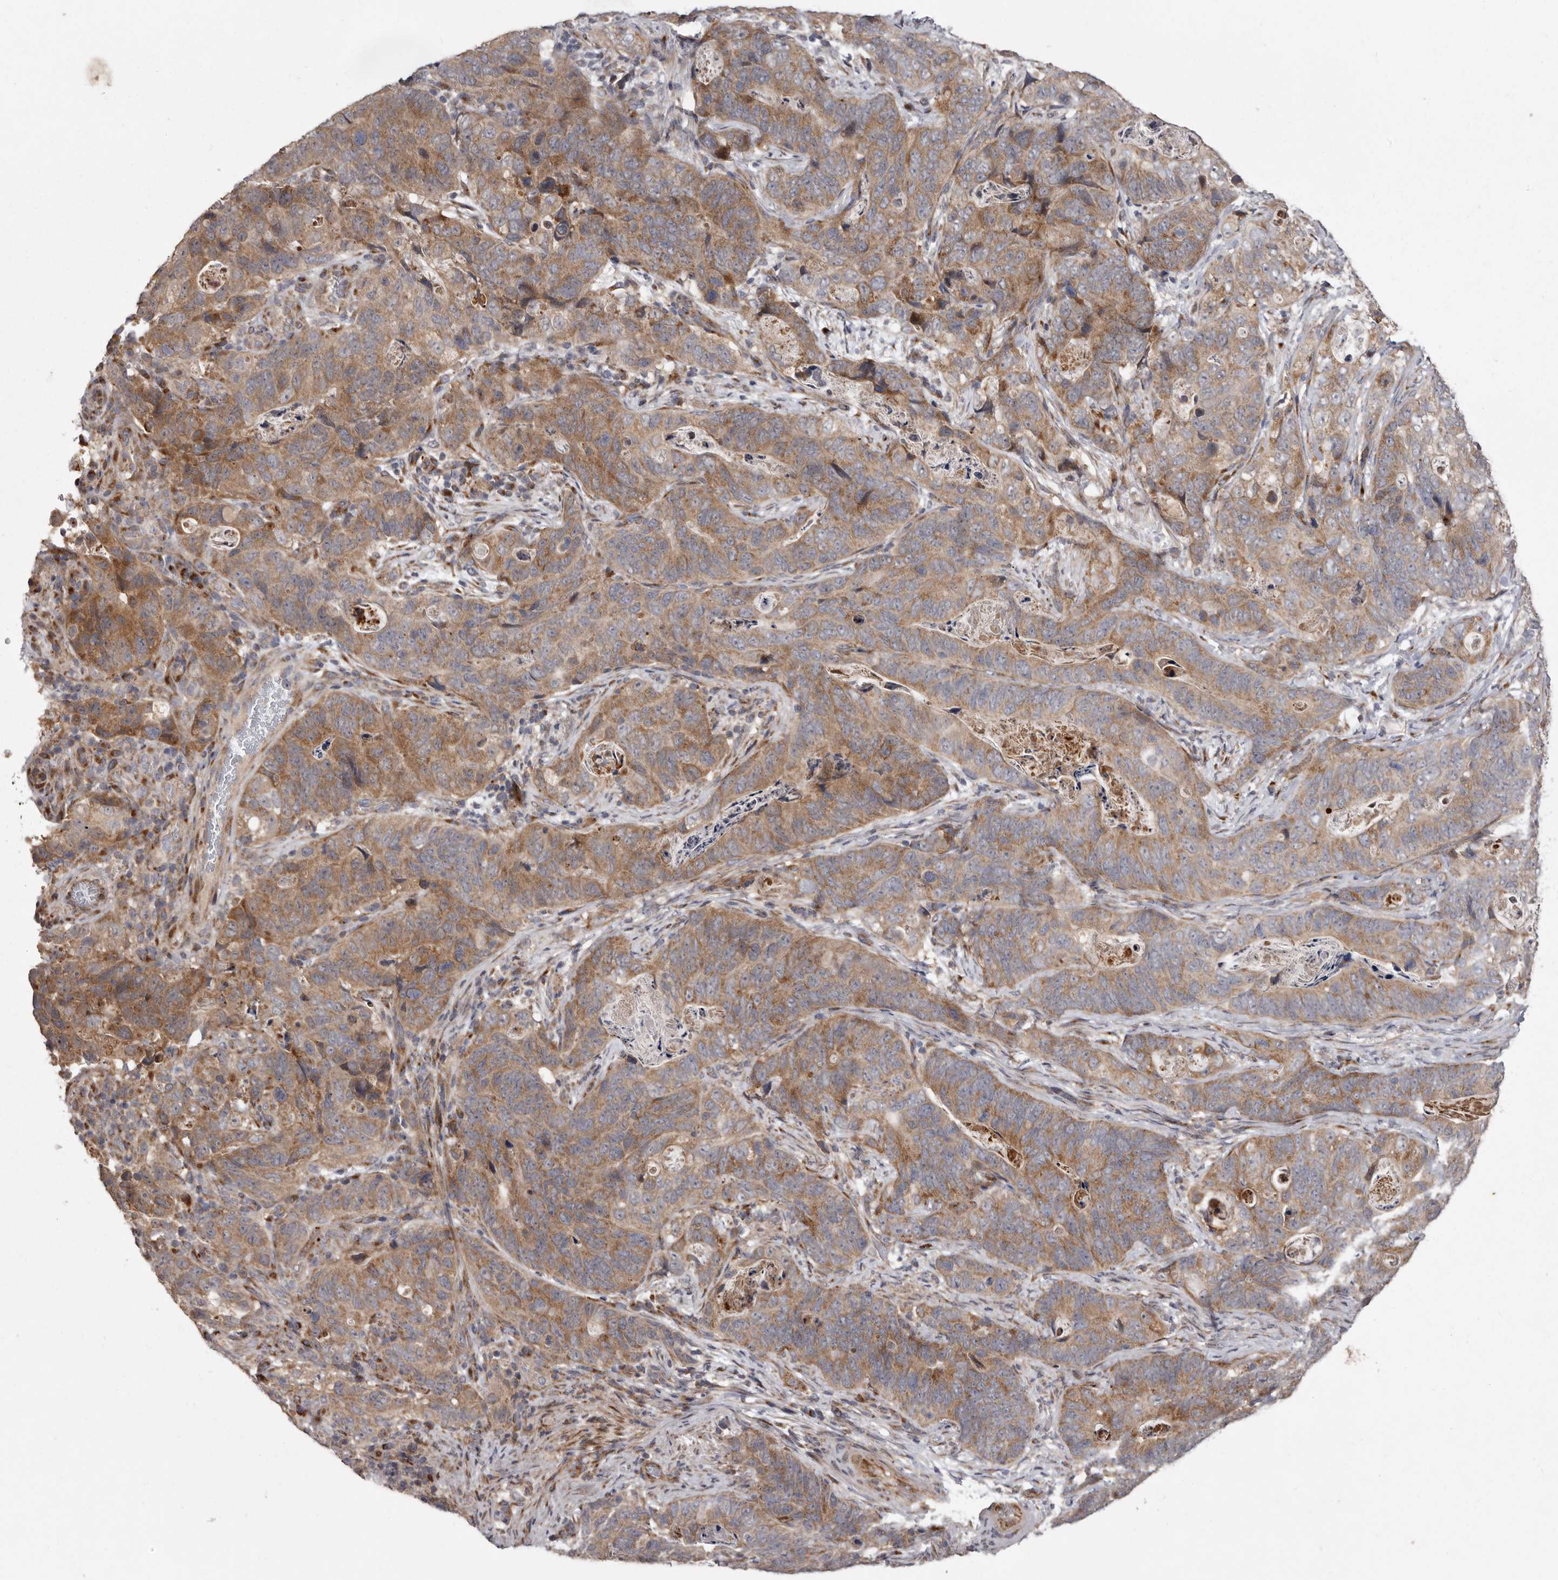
{"staining": {"intensity": "moderate", "quantity": ">75%", "location": "cytoplasmic/membranous"}, "tissue": "stomach cancer", "cell_type": "Tumor cells", "image_type": "cancer", "snomed": [{"axis": "morphology", "description": "Normal tissue, NOS"}, {"axis": "morphology", "description": "Adenocarcinoma, NOS"}, {"axis": "topography", "description": "Stomach"}], "caption": "Adenocarcinoma (stomach) stained for a protein reveals moderate cytoplasmic/membranous positivity in tumor cells.", "gene": "FLAD1", "patient": {"sex": "female", "age": 89}}